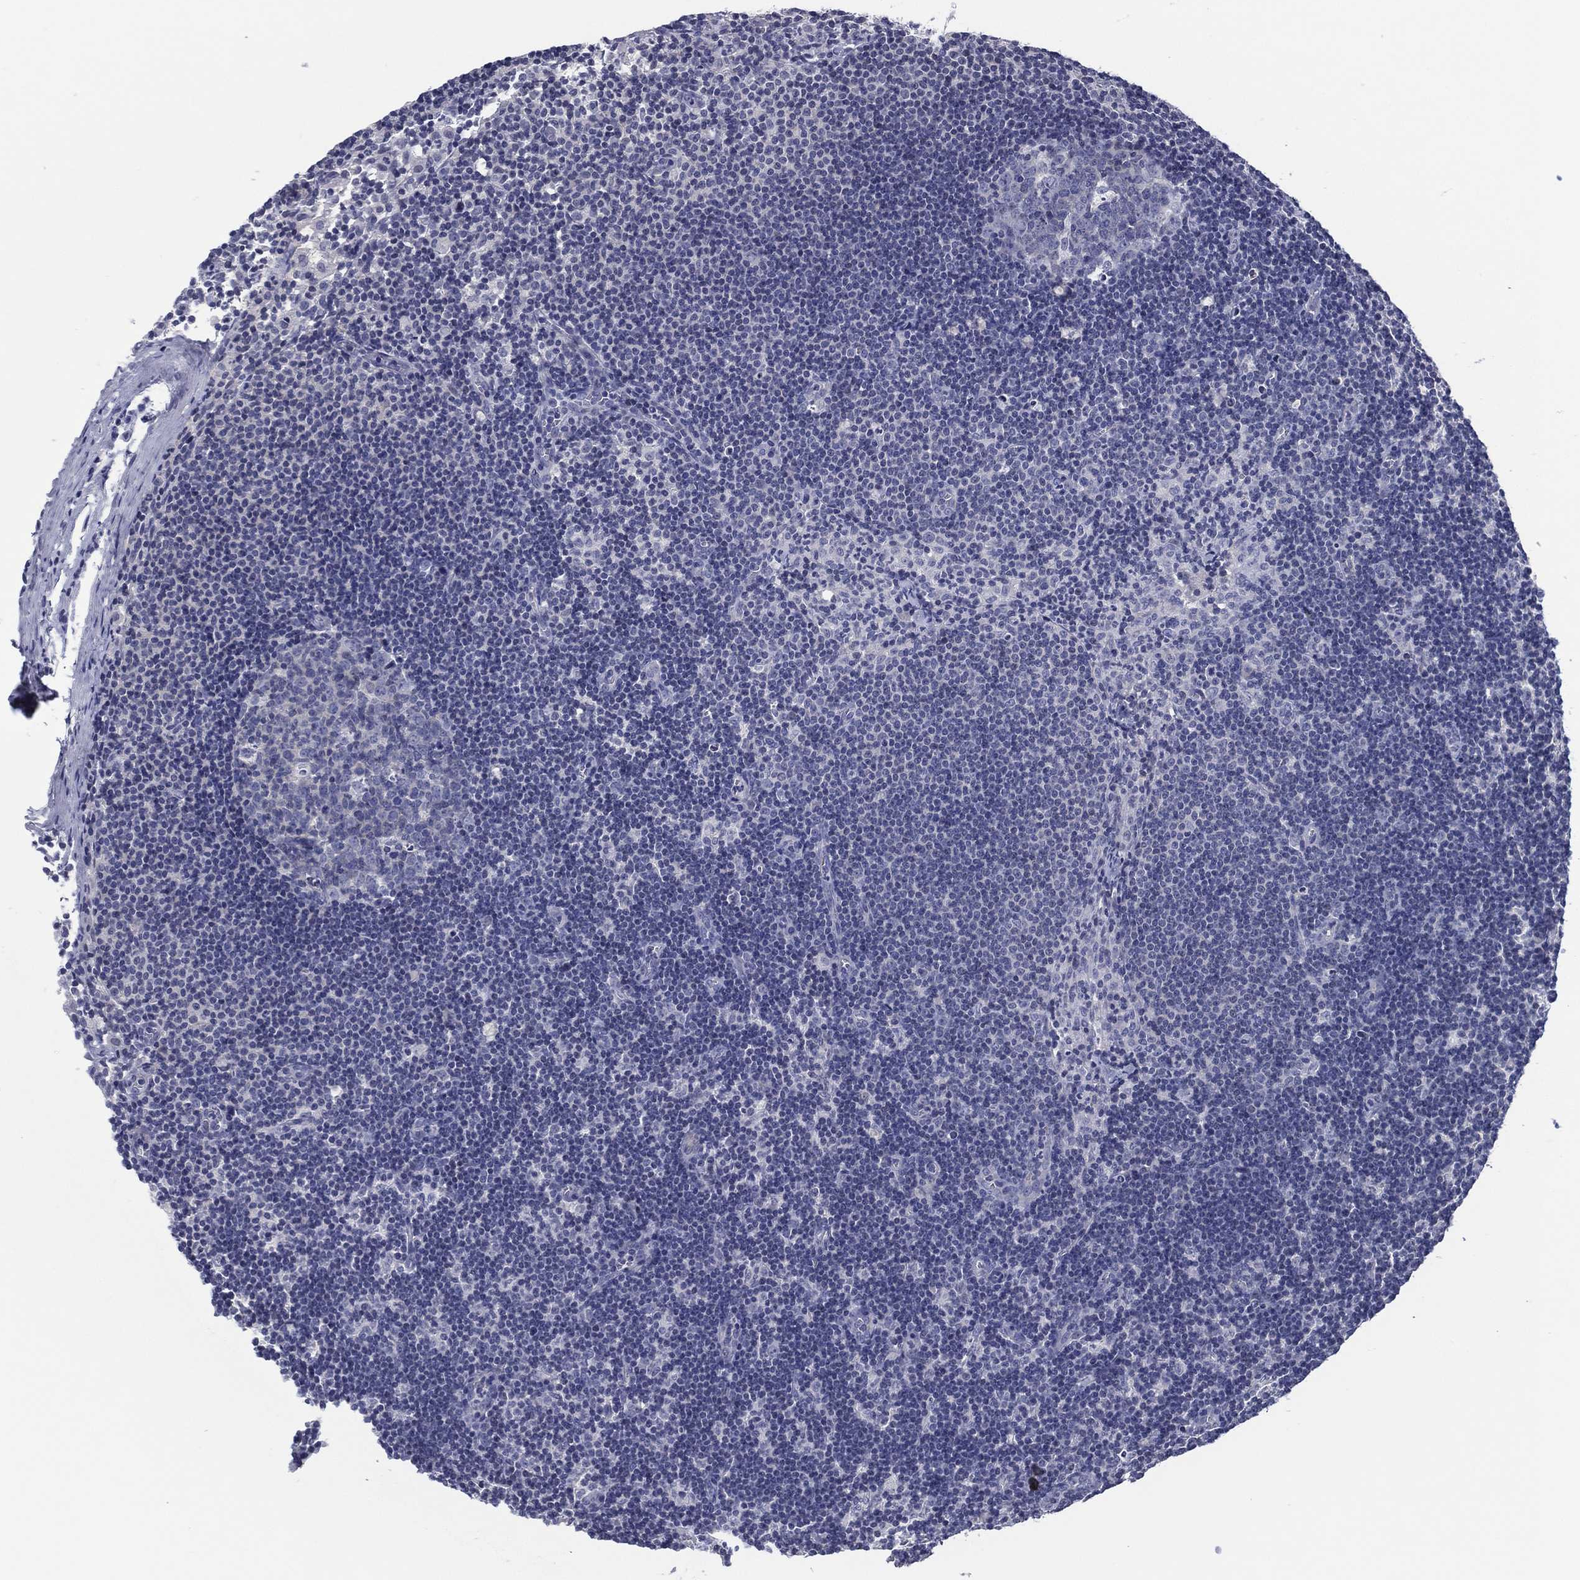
{"staining": {"intensity": "negative", "quantity": "none", "location": "none"}, "tissue": "lymph node", "cell_type": "Germinal center cells", "image_type": "normal", "snomed": [{"axis": "morphology", "description": "Normal tissue, NOS"}, {"axis": "topography", "description": "Lymph node"}], "caption": "High magnification brightfield microscopy of normal lymph node stained with DAB (brown) and counterstained with hematoxylin (blue): germinal center cells show no significant positivity.", "gene": "TRIM31", "patient": {"sex": "female", "age": 34}}